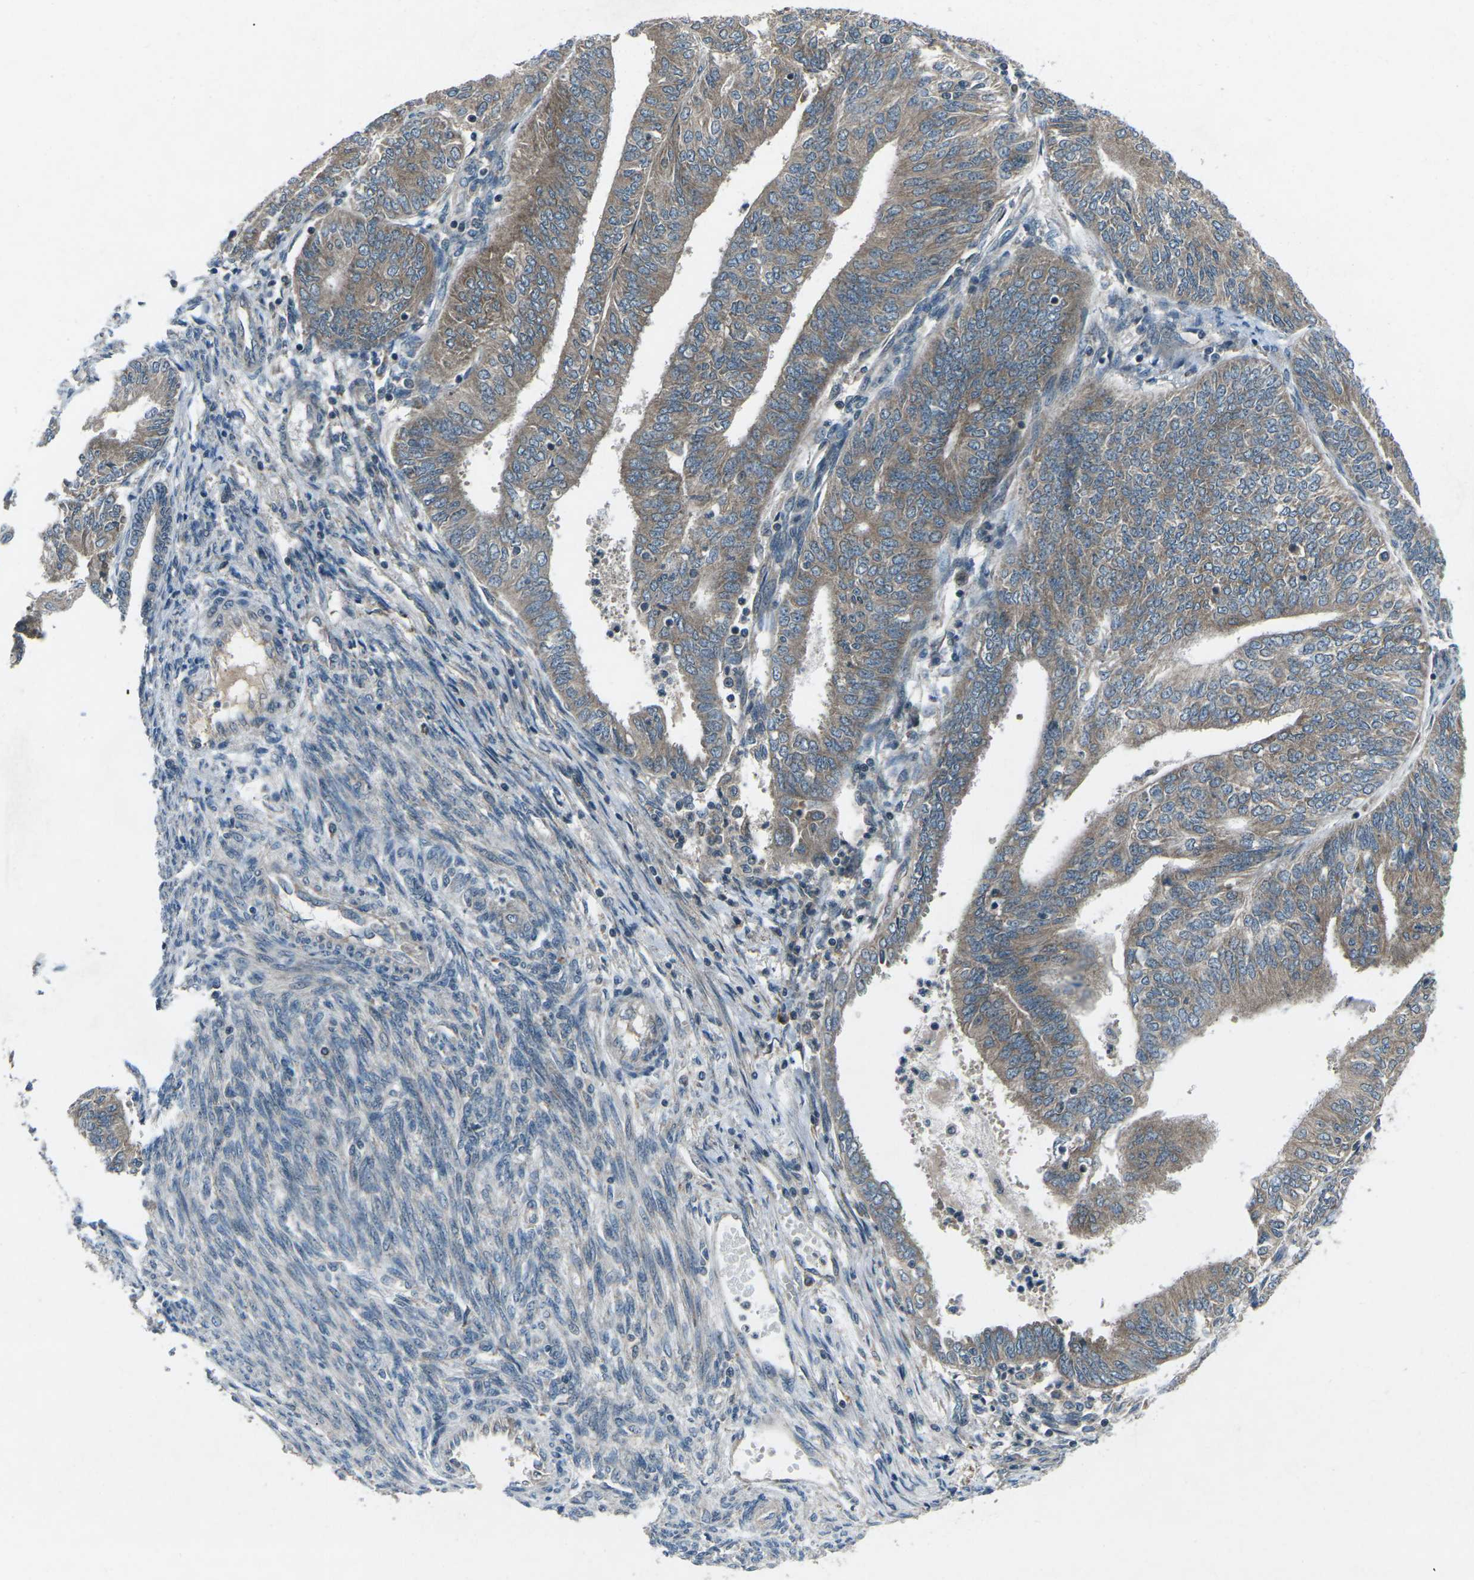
{"staining": {"intensity": "moderate", "quantity": ">75%", "location": "cytoplasmic/membranous"}, "tissue": "endometrial cancer", "cell_type": "Tumor cells", "image_type": "cancer", "snomed": [{"axis": "morphology", "description": "Adenocarcinoma, NOS"}, {"axis": "topography", "description": "Endometrium"}], "caption": "Immunohistochemical staining of endometrial adenocarcinoma exhibits medium levels of moderate cytoplasmic/membranous protein staining in approximately >75% of tumor cells.", "gene": "CDK16", "patient": {"sex": "female", "age": 58}}